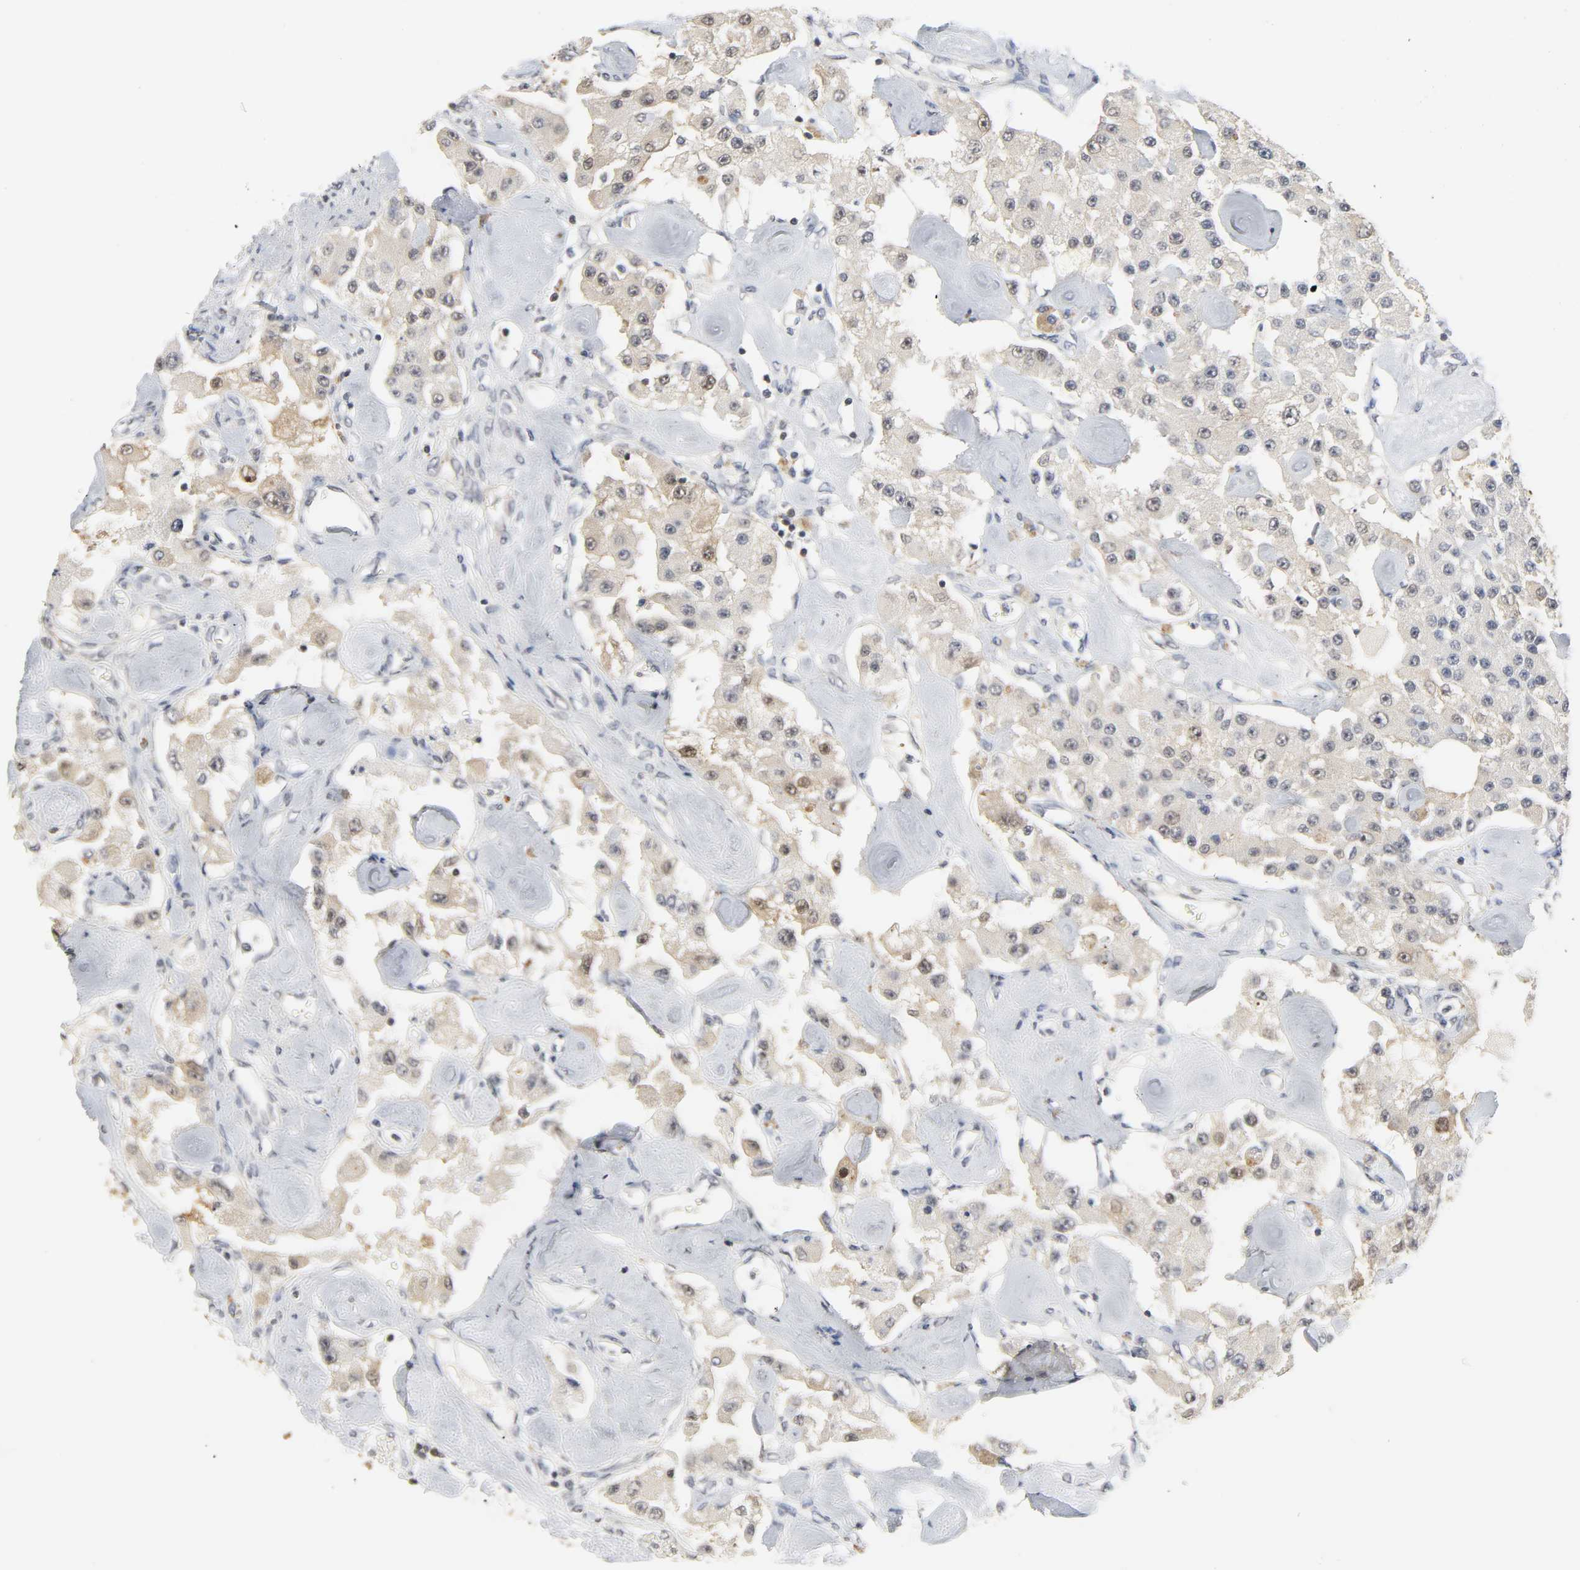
{"staining": {"intensity": "strong", "quantity": ">75%", "location": "cytoplasmic/membranous"}, "tissue": "carcinoid", "cell_type": "Tumor cells", "image_type": "cancer", "snomed": [{"axis": "morphology", "description": "Carcinoid, malignant, NOS"}, {"axis": "topography", "description": "Pancreas"}], "caption": "Carcinoid stained for a protein (brown) exhibits strong cytoplasmic/membranous positive positivity in approximately >75% of tumor cells.", "gene": "MIF", "patient": {"sex": "male", "age": 41}}